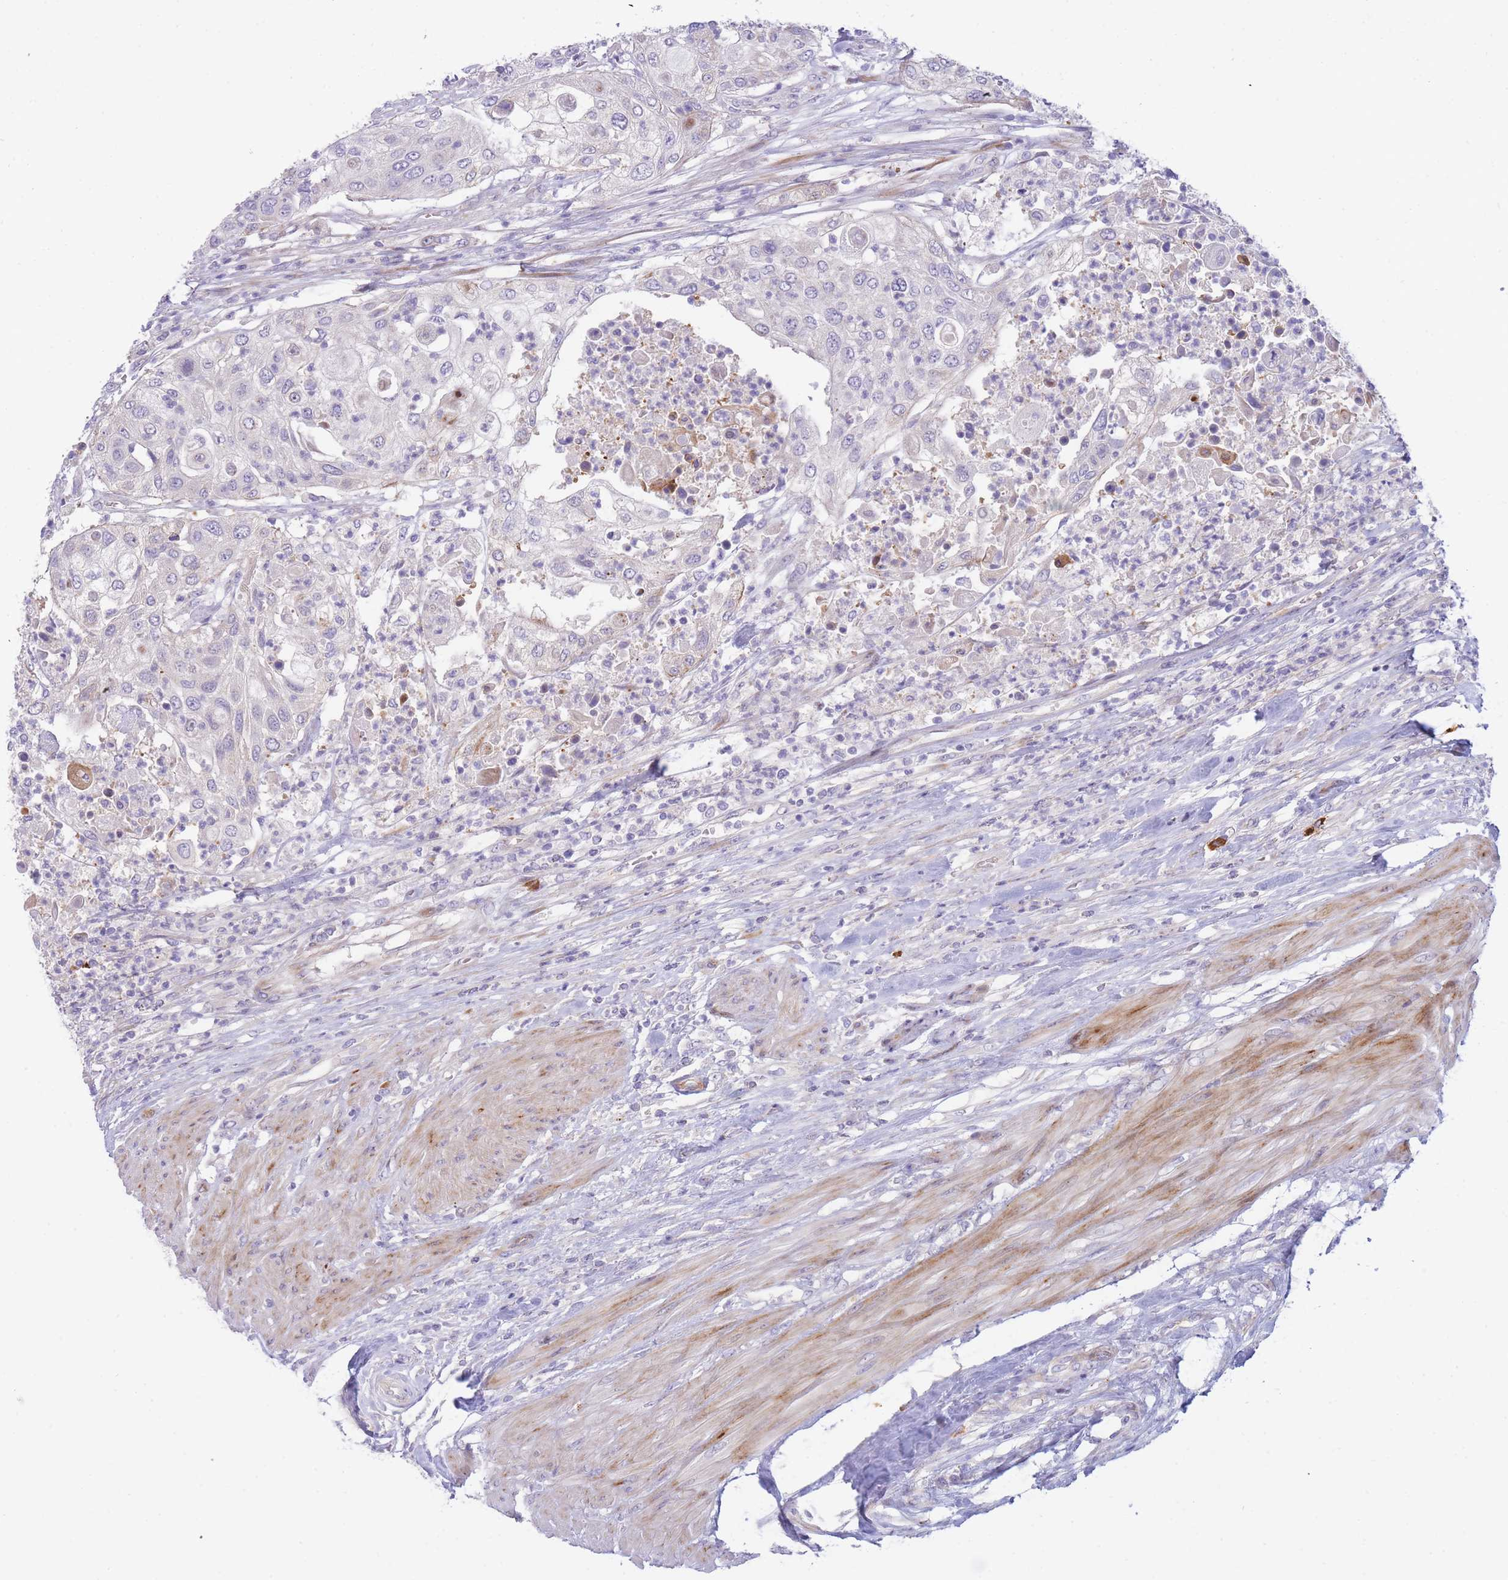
{"staining": {"intensity": "negative", "quantity": "none", "location": "none"}, "tissue": "urothelial cancer", "cell_type": "Tumor cells", "image_type": "cancer", "snomed": [{"axis": "morphology", "description": "Urothelial carcinoma, High grade"}, {"axis": "topography", "description": "Urinary bladder"}], "caption": "Immunohistochemistry of urothelial carcinoma (high-grade) shows no positivity in tumor cells. (Brightfield microscopy of DAB IHC at high magnification).", "gene": "ATP5MC2", "patient": {"sex": "female", "age": 79}}